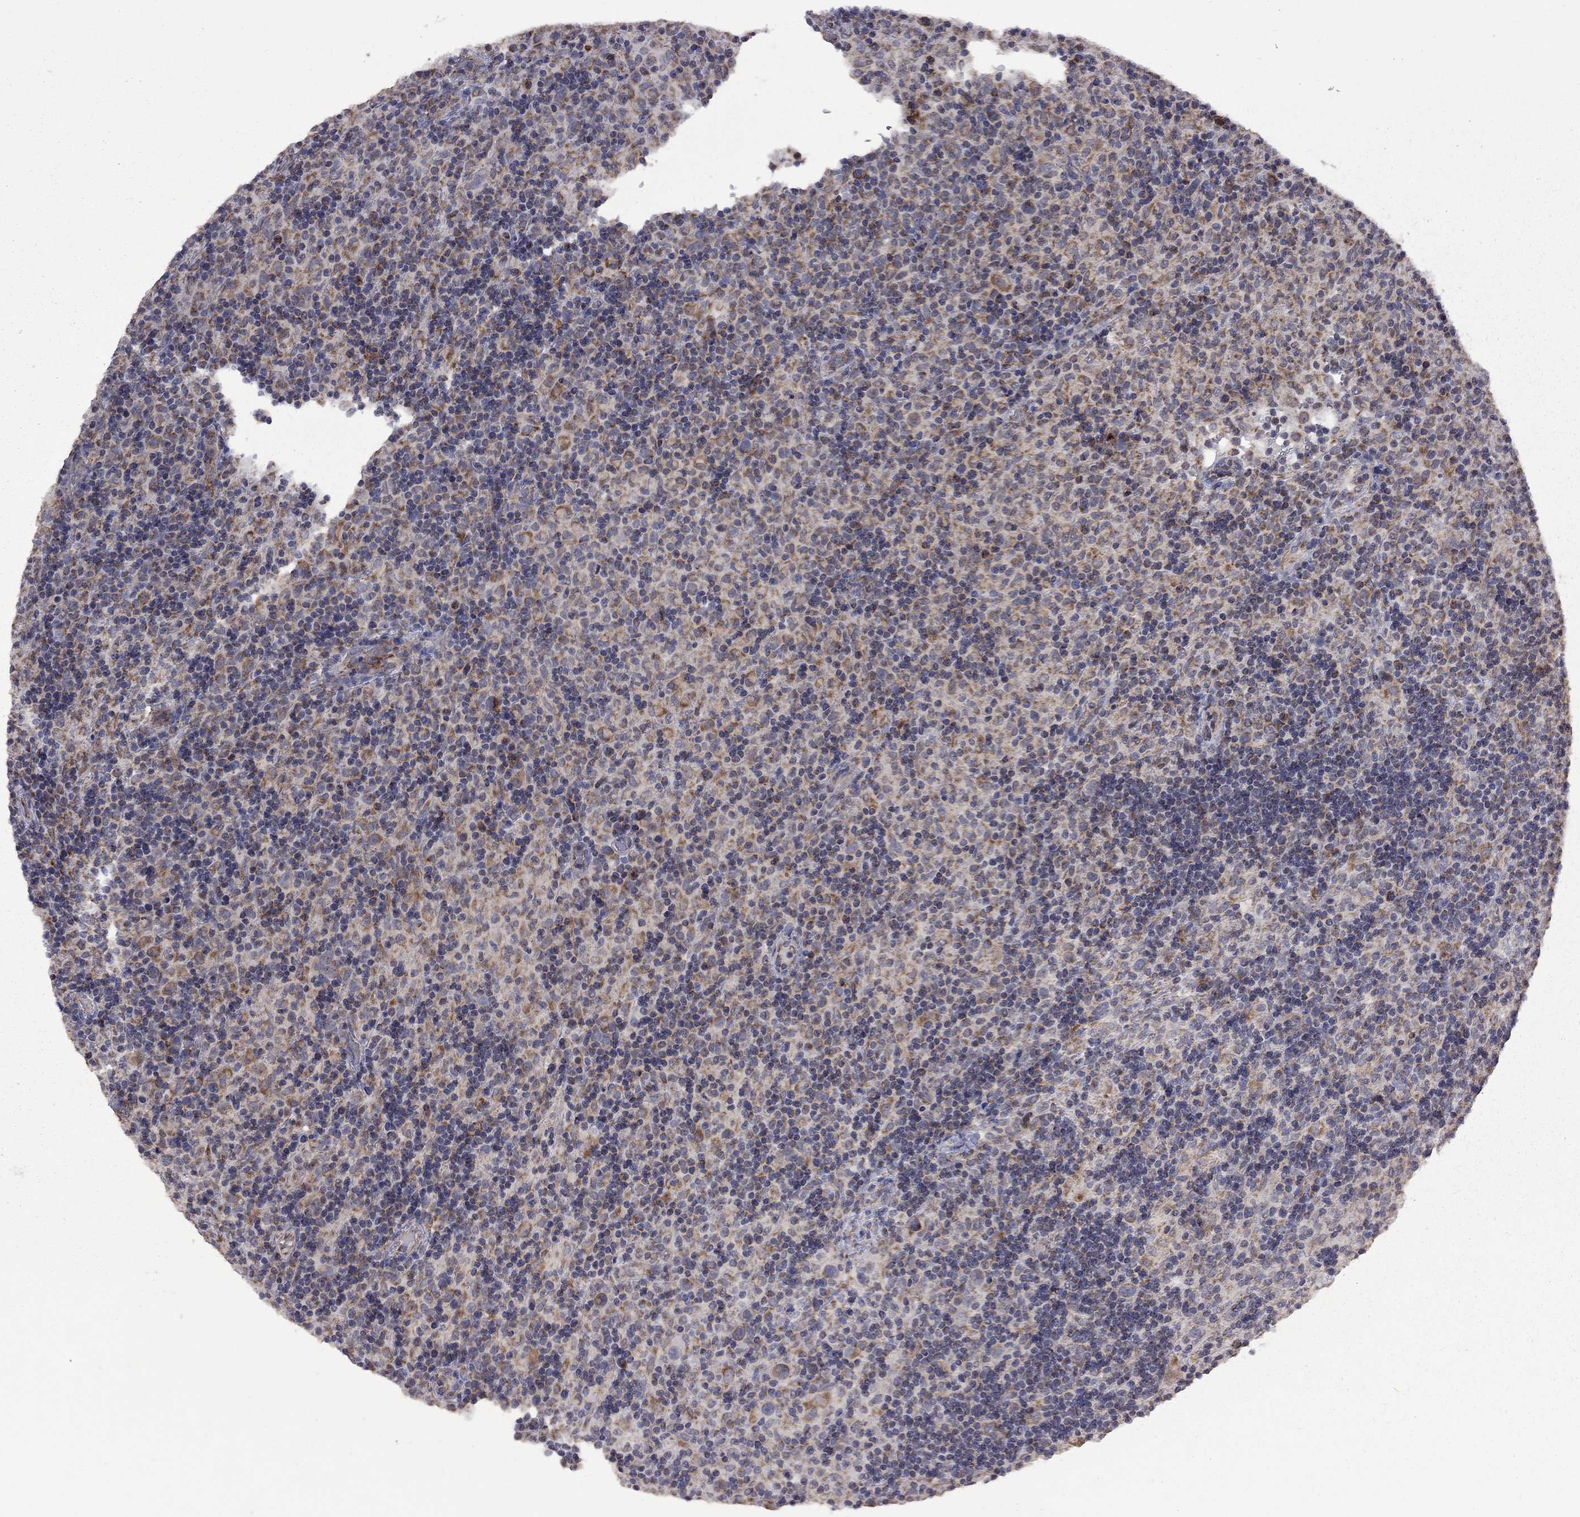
{"staining": {"intensity": "negative", "quantity": "none", "location": "none"}, "tissue": "lymphoma", "cell_type": "Tumor cells", "image_type": "cancer", "snomed": [{"axis": "morphology", "description": "Hodgkin's disease, NOS"}, {"axis": "topography", "description": "Lymph node"}], "caption": "The photomicrograph exhibits no significant expression in tumor cells of lymphoma.", "gene": "NDUFB1", "patient": {"sex": "male", "age": 70}}